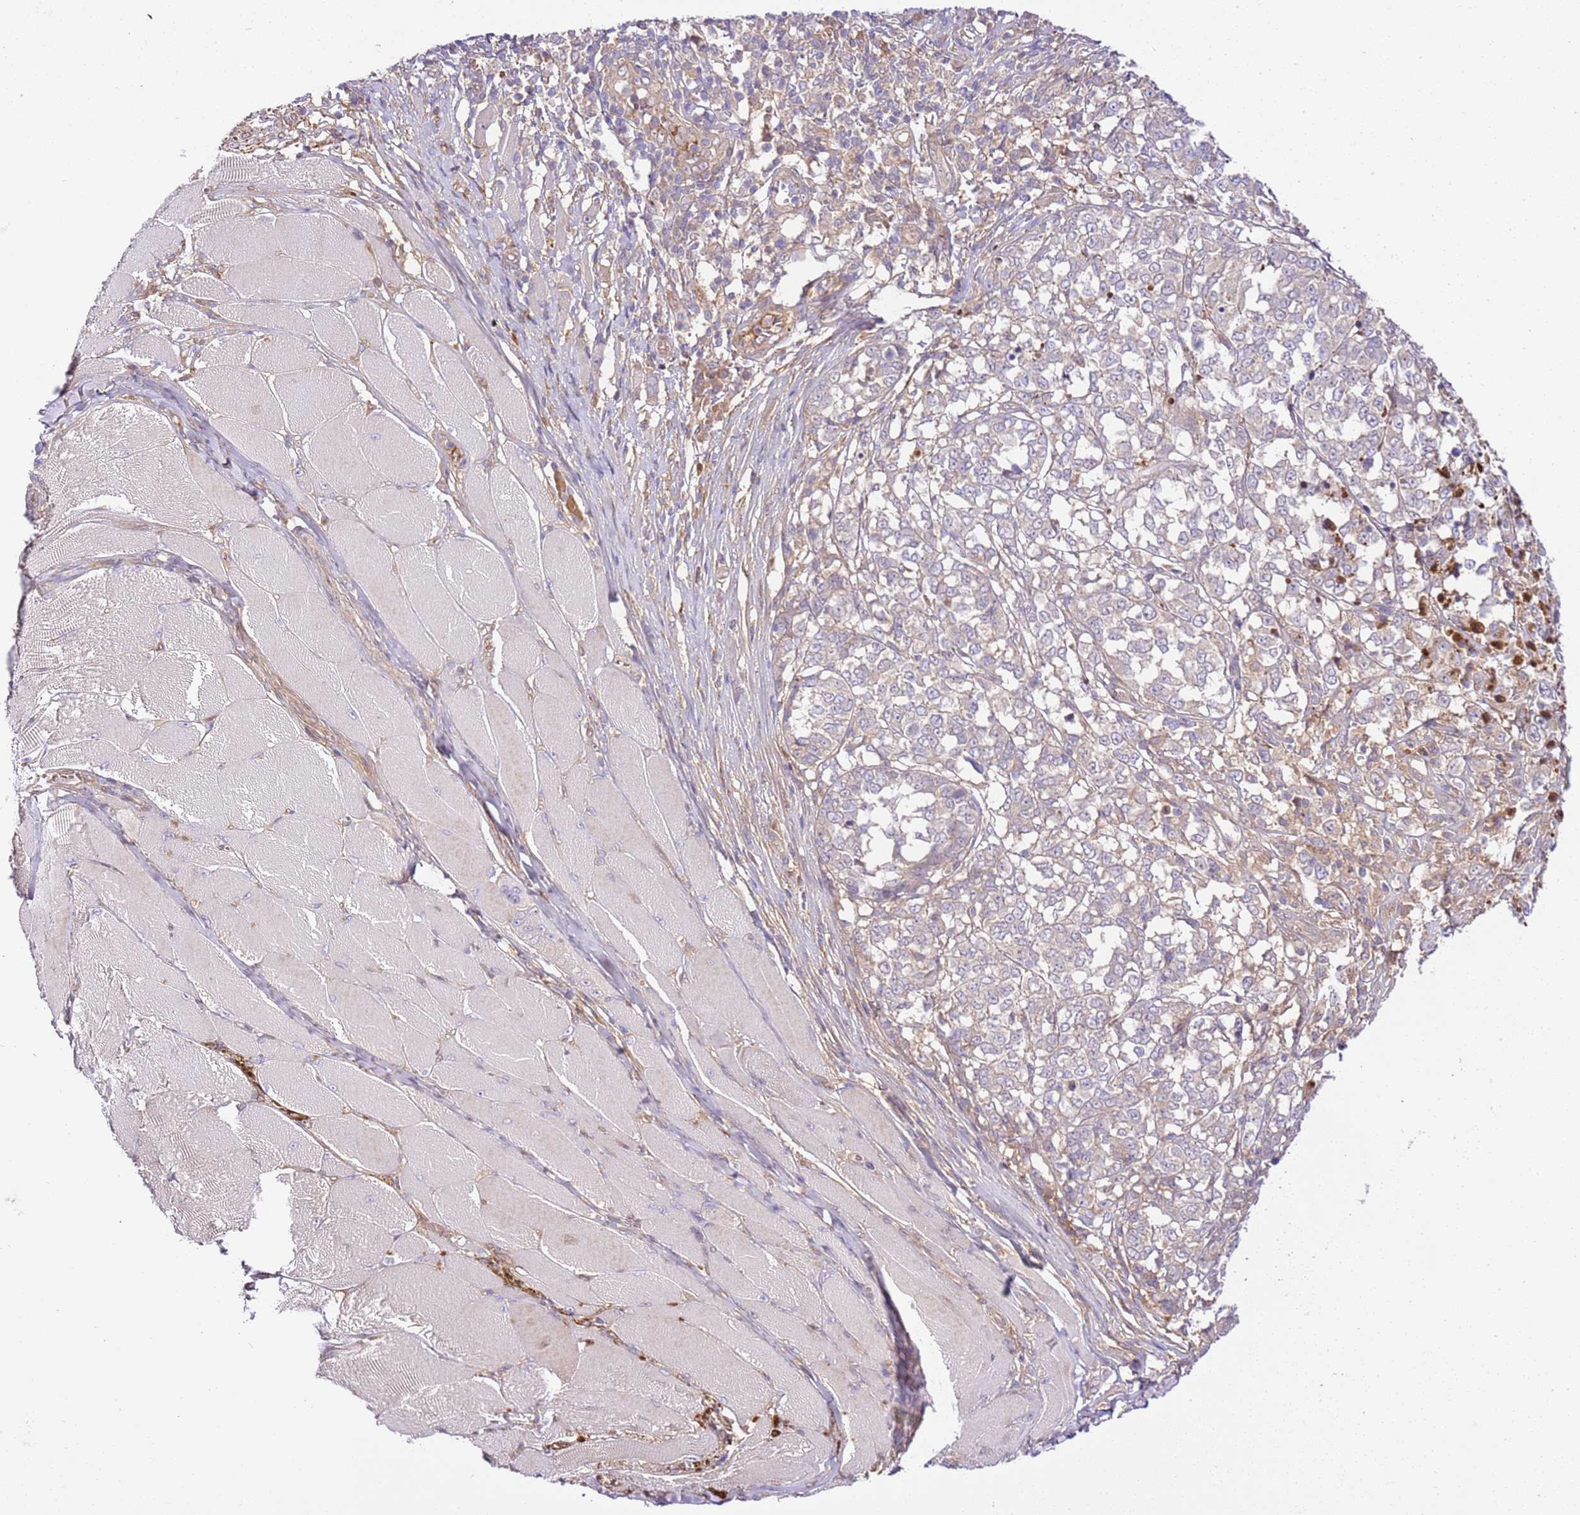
{"staining": {"intensity": "negative", "quantity": "none", "location": "none"}, "tissue": "melanoma", "cell_type": "Tumor cells", "image_type": "cancer", "snomed": [{"axis": "morphology", "description": "Malignant melanoma, NOS"}, {"axis": "topography", "description": "Skin"}], "caption": "This image is of malignant melanoma stained with immunohistochemistry to label a protein in brown with the nuclei are counter-stained blue. There is no positivity in tumor cells. (Immunohistochemistry, brightfield microscopy, high magnification).", "gene": "C8G", "patient": {"sex": "female", "age": 72}}